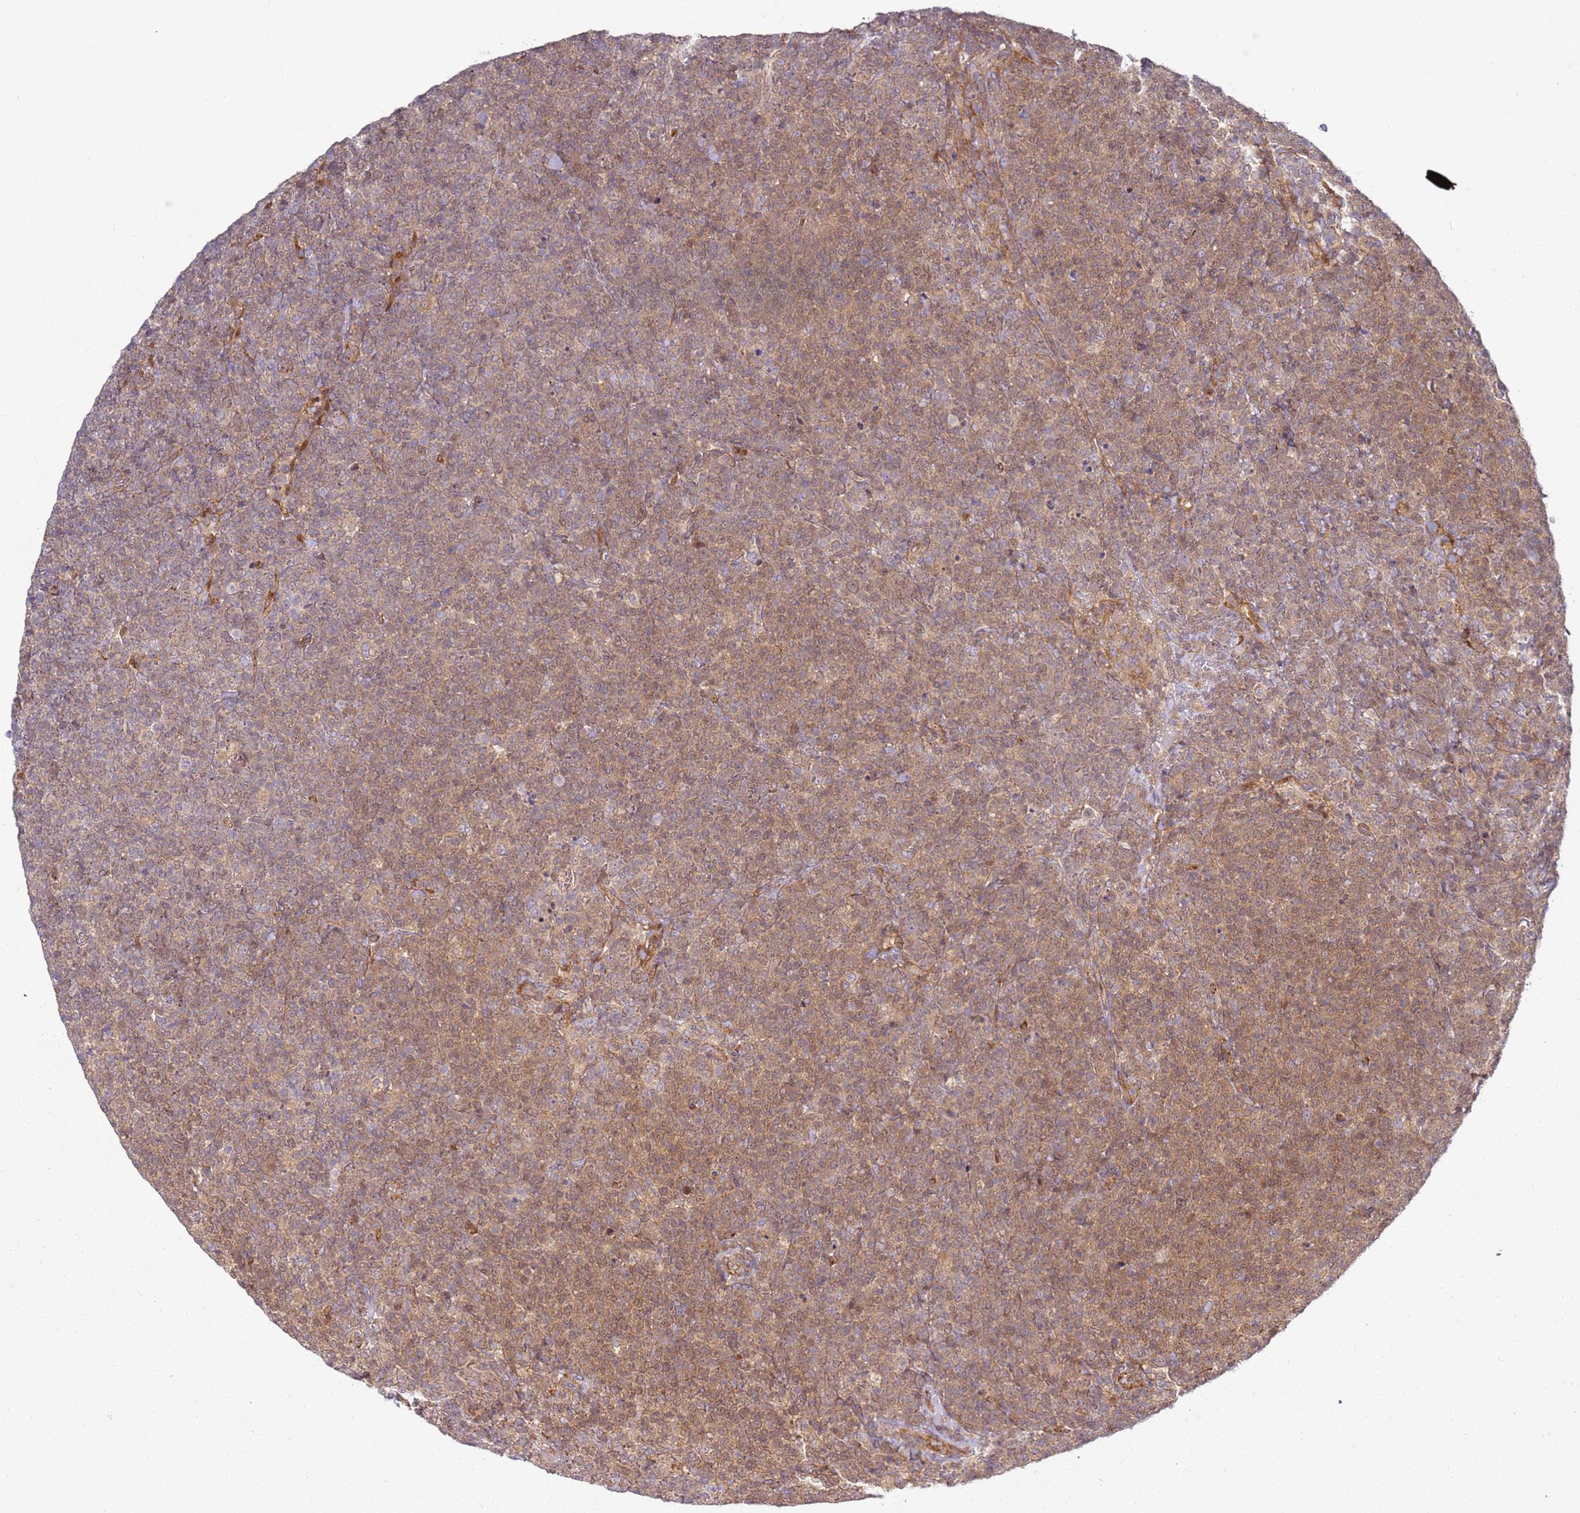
{"staining": {"intensity": "moderate", "quantity": ">75%", "location": "cytoplasmic/membranous,nuclear"}, "tissue": "lymphoma", "cell_type": "Tumor cells", "image_type": "cancer", "snomed": [{"axis": "morphology", "description": "Malignant lymphoma, non-Hodgkin's type, High grade"}, {"axis": "topography", "description": "Lymph node"}], "caption": "An immunohistochemistry (IHC) image of tumor tissue is shown. Protein staining in brown shows moderate cytoplasmic/membranous and nuclear positivity in malignant lymphoma, non-Hodgkin's type (high-grade) within tumor cells. (brown staining indicates protein expression, while blue staining denotes nuclei).", "gene": "GRAP", "patient": {"sex": "male", "age": 61}}